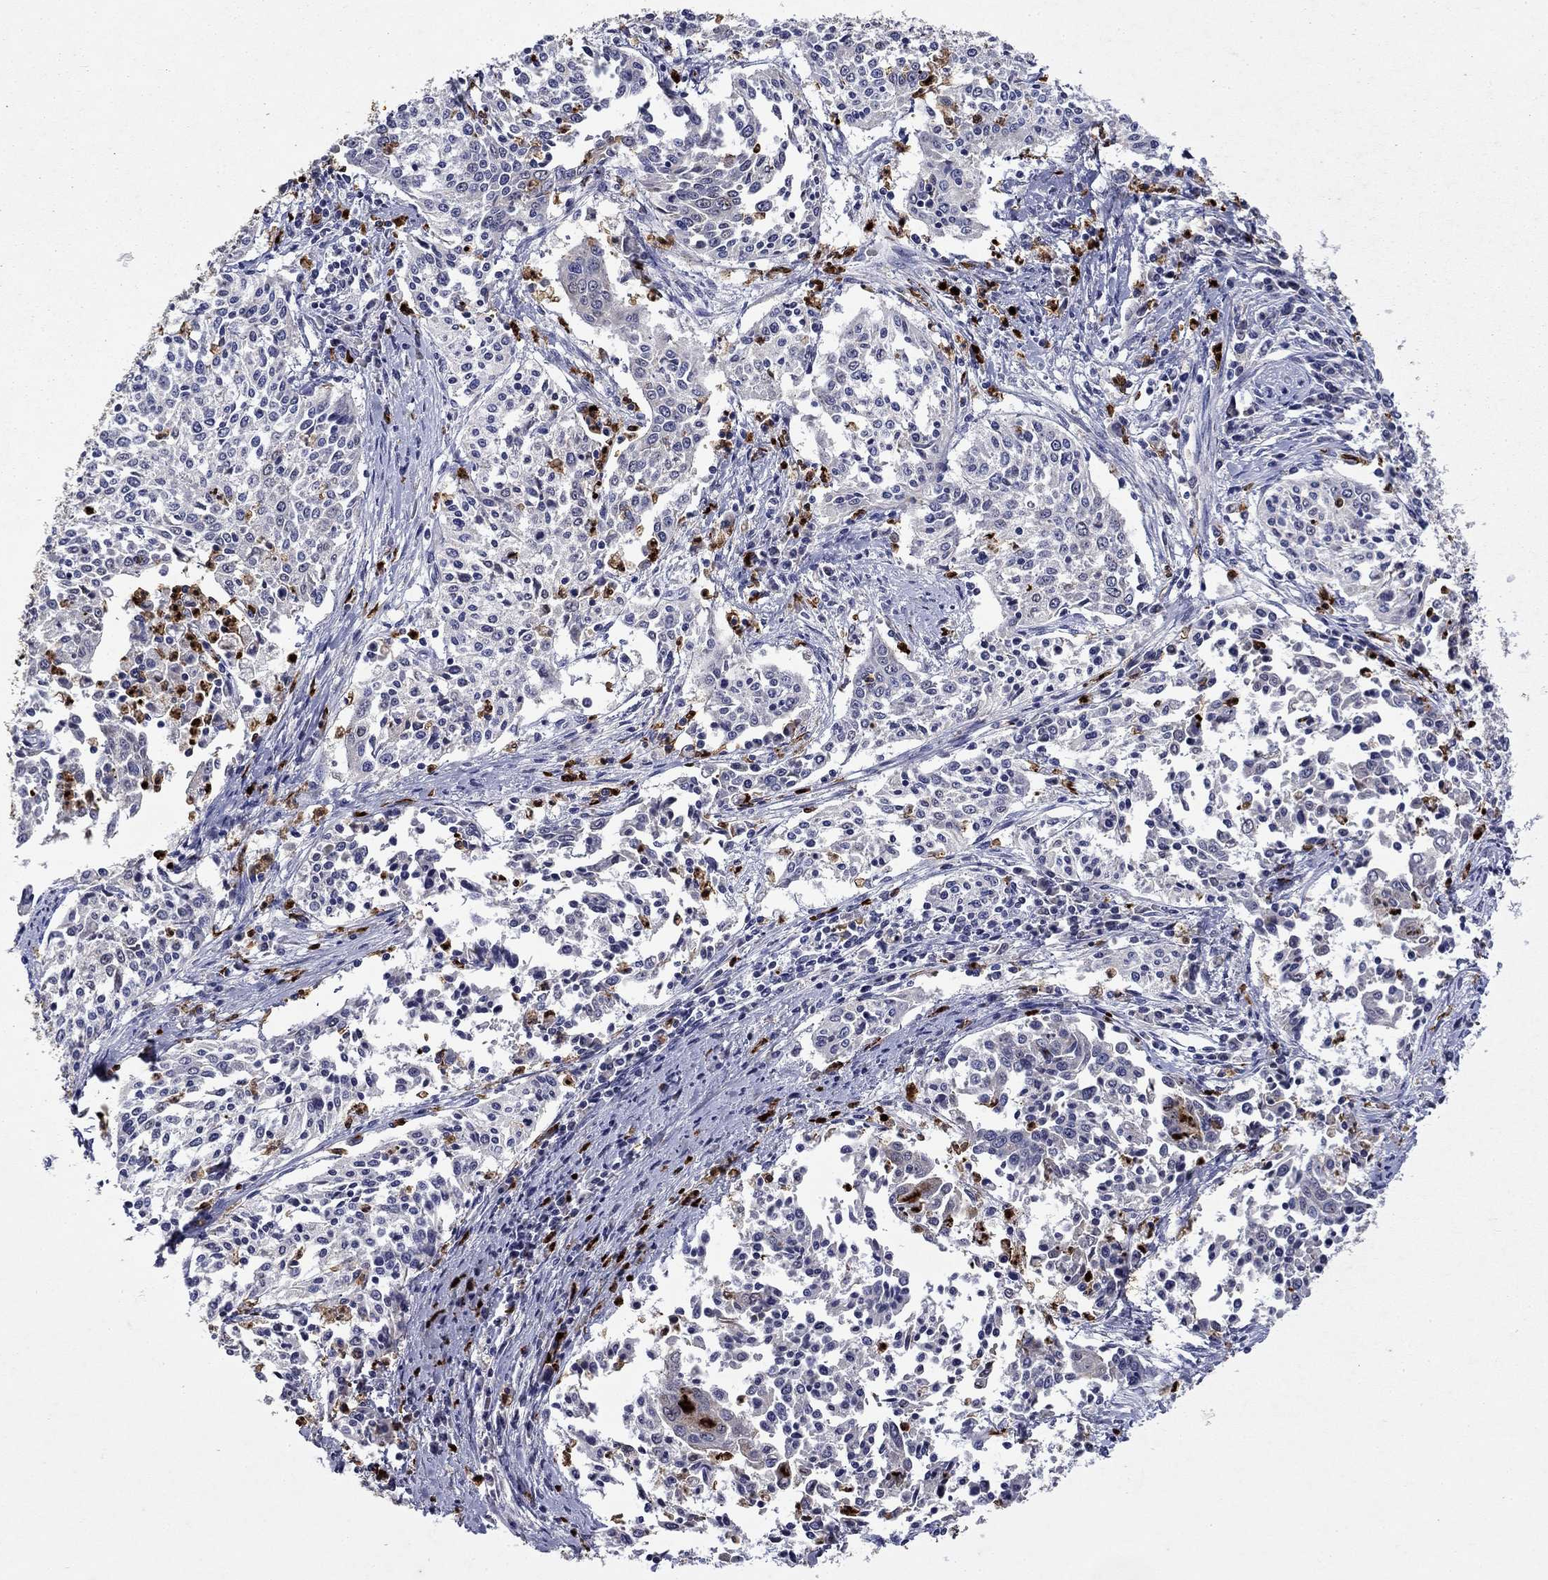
{"staining": {"intensity": "negative", "quantity": "none", "location": "none"}, "tissue": "cervical cancer", "cell_type": "Tumor cells", "image_type": "cancer", "snomed": [{"axis": "morphology", "description": "Squamous cell carcinoma, NOS"}, {"axis": "topography", "description": "Cervix"}], "caption": "High power microscopy micrograph of an immunohistochemistry (IHC) histopathology image of cervical cancer, revealing no significant expression in tumor cells. Nuclei are stained in blue.", "gene": "IRF5", "patient": {"sex": "female", "age": 41}}